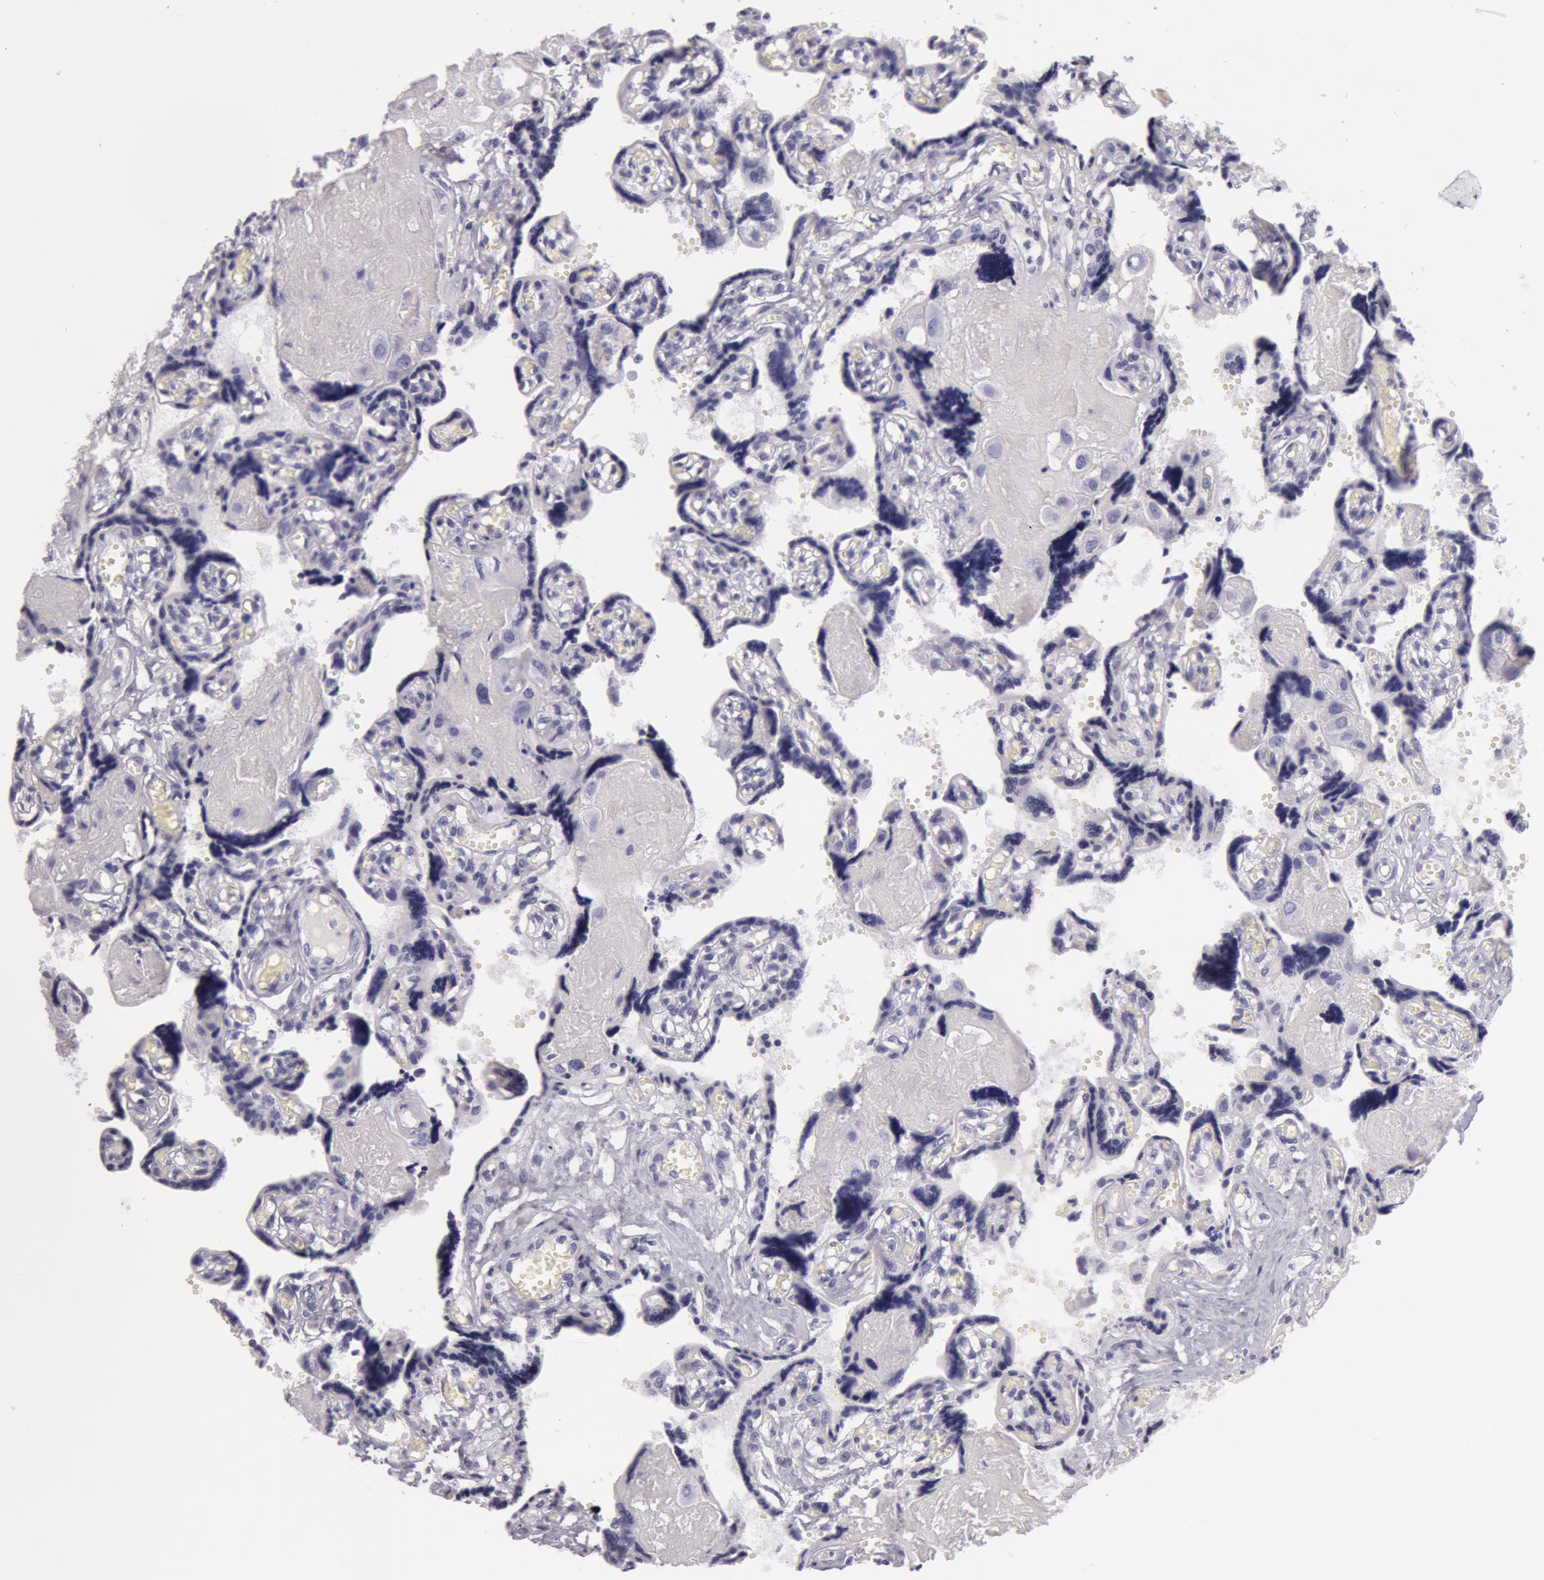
{"staining": {"intensity": "negative", "quantity": "none", "location": "none"}, "tissue": "placenta", "cell_type": "Decidual cells", "image_type": "normal", "snomed": [{"axis": "morphology", "description": "Normal tissue, NOS"}, {"axis": "morphology", "description": "Degeneration, NOS"}, {"axis": "topography", "description": "Placenta"}], "caption": "IHC micrograph of unremarkable placenta stained for a protein (brown), which displays no positivity in decidual cells.", "gene": "AMACR", "patient": {"sex": "female", "age": 35}}